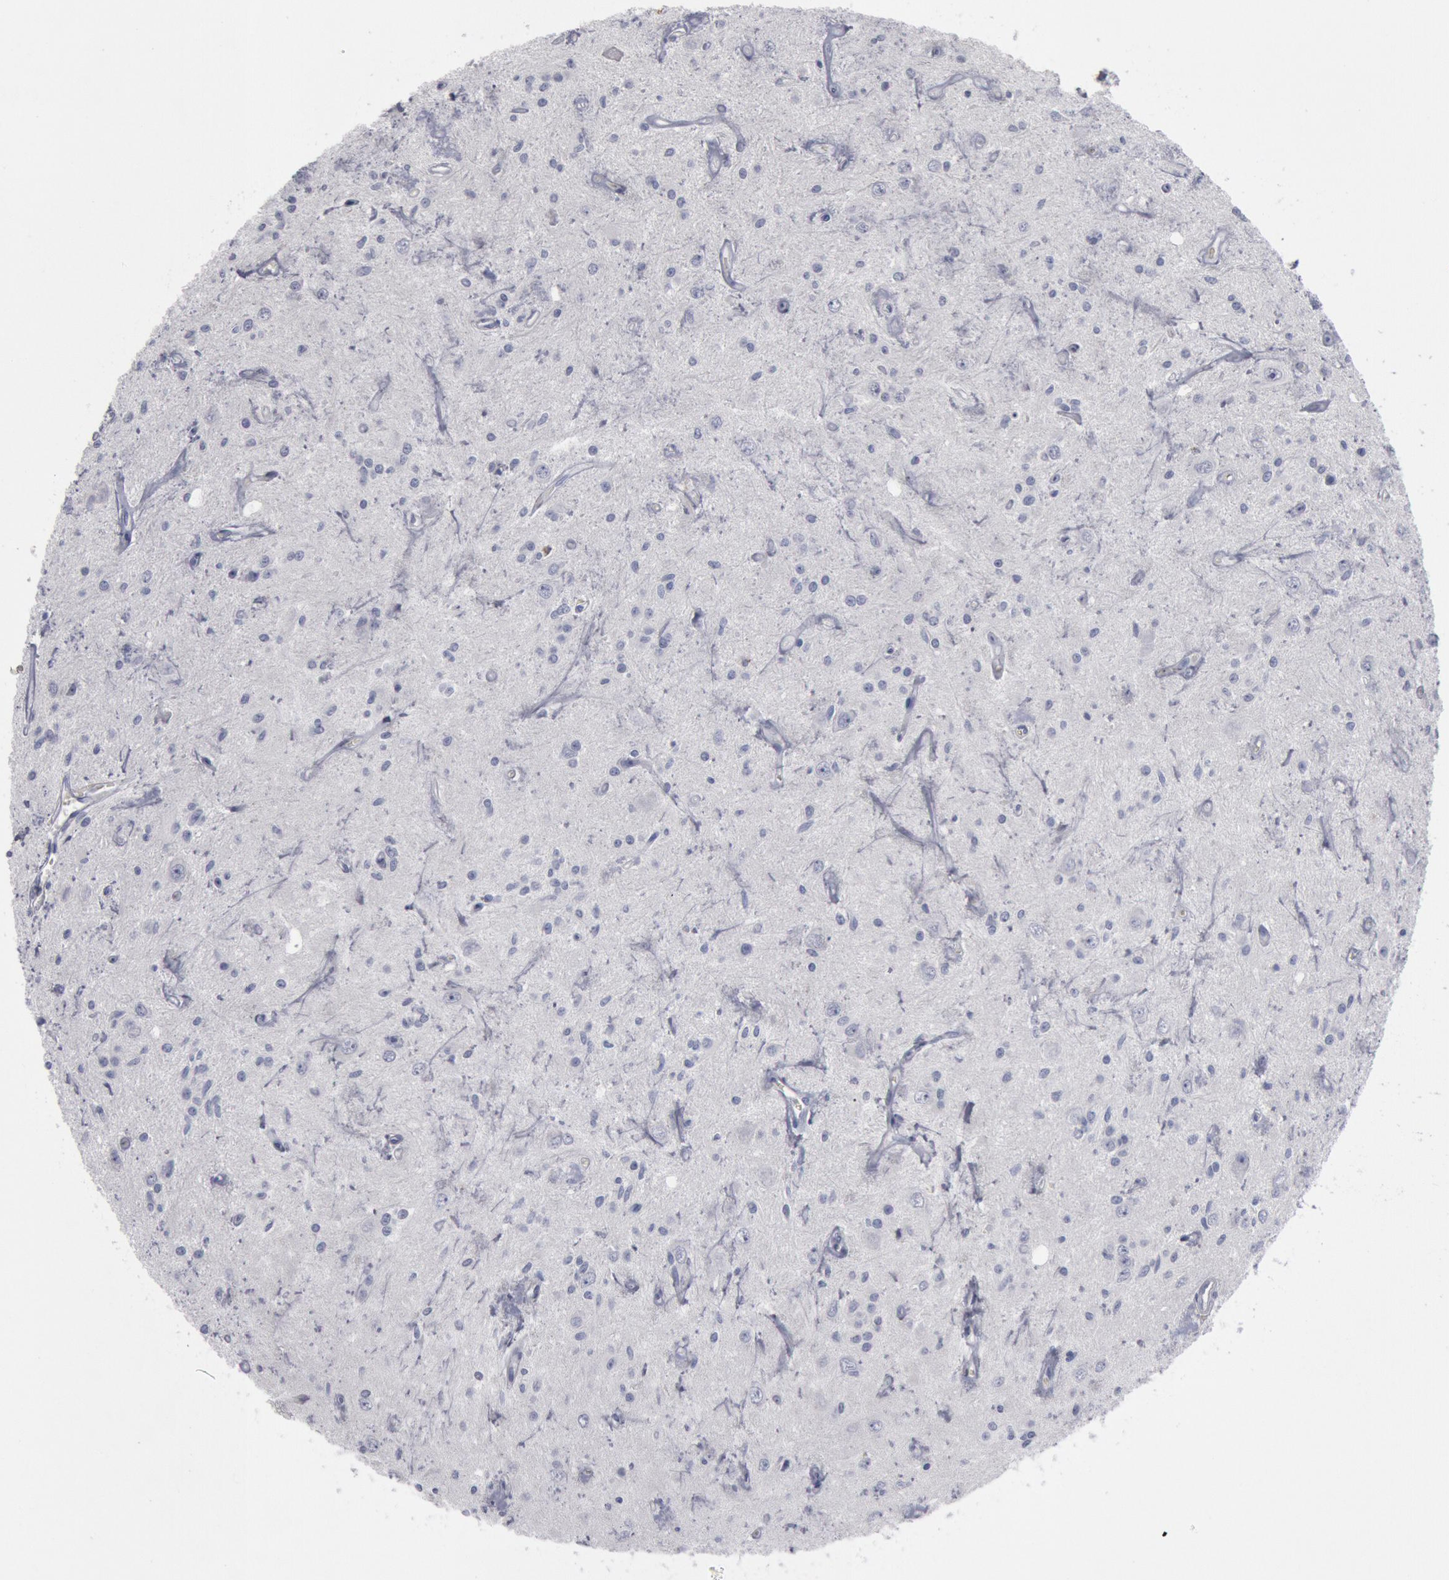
{"staining": {"intensity": "negative", "quantity": "none", "location": "none"}, "tissue": "glioma", "cell_type": "Tumor cells", "image_type": "cancer", "snomed": [{"axis": "morphology", "description": "Glioma, malignant, Low grade"}, {"axis": "topography", "description": "Brain"}], "caption": "Human malignant low-grade glioma stained for a protein using immunohistochemistry (IHC) displays no positivity in tumor cells.", "gene": "FOXA2", "patient": {"sex": "female", "age": 15}}